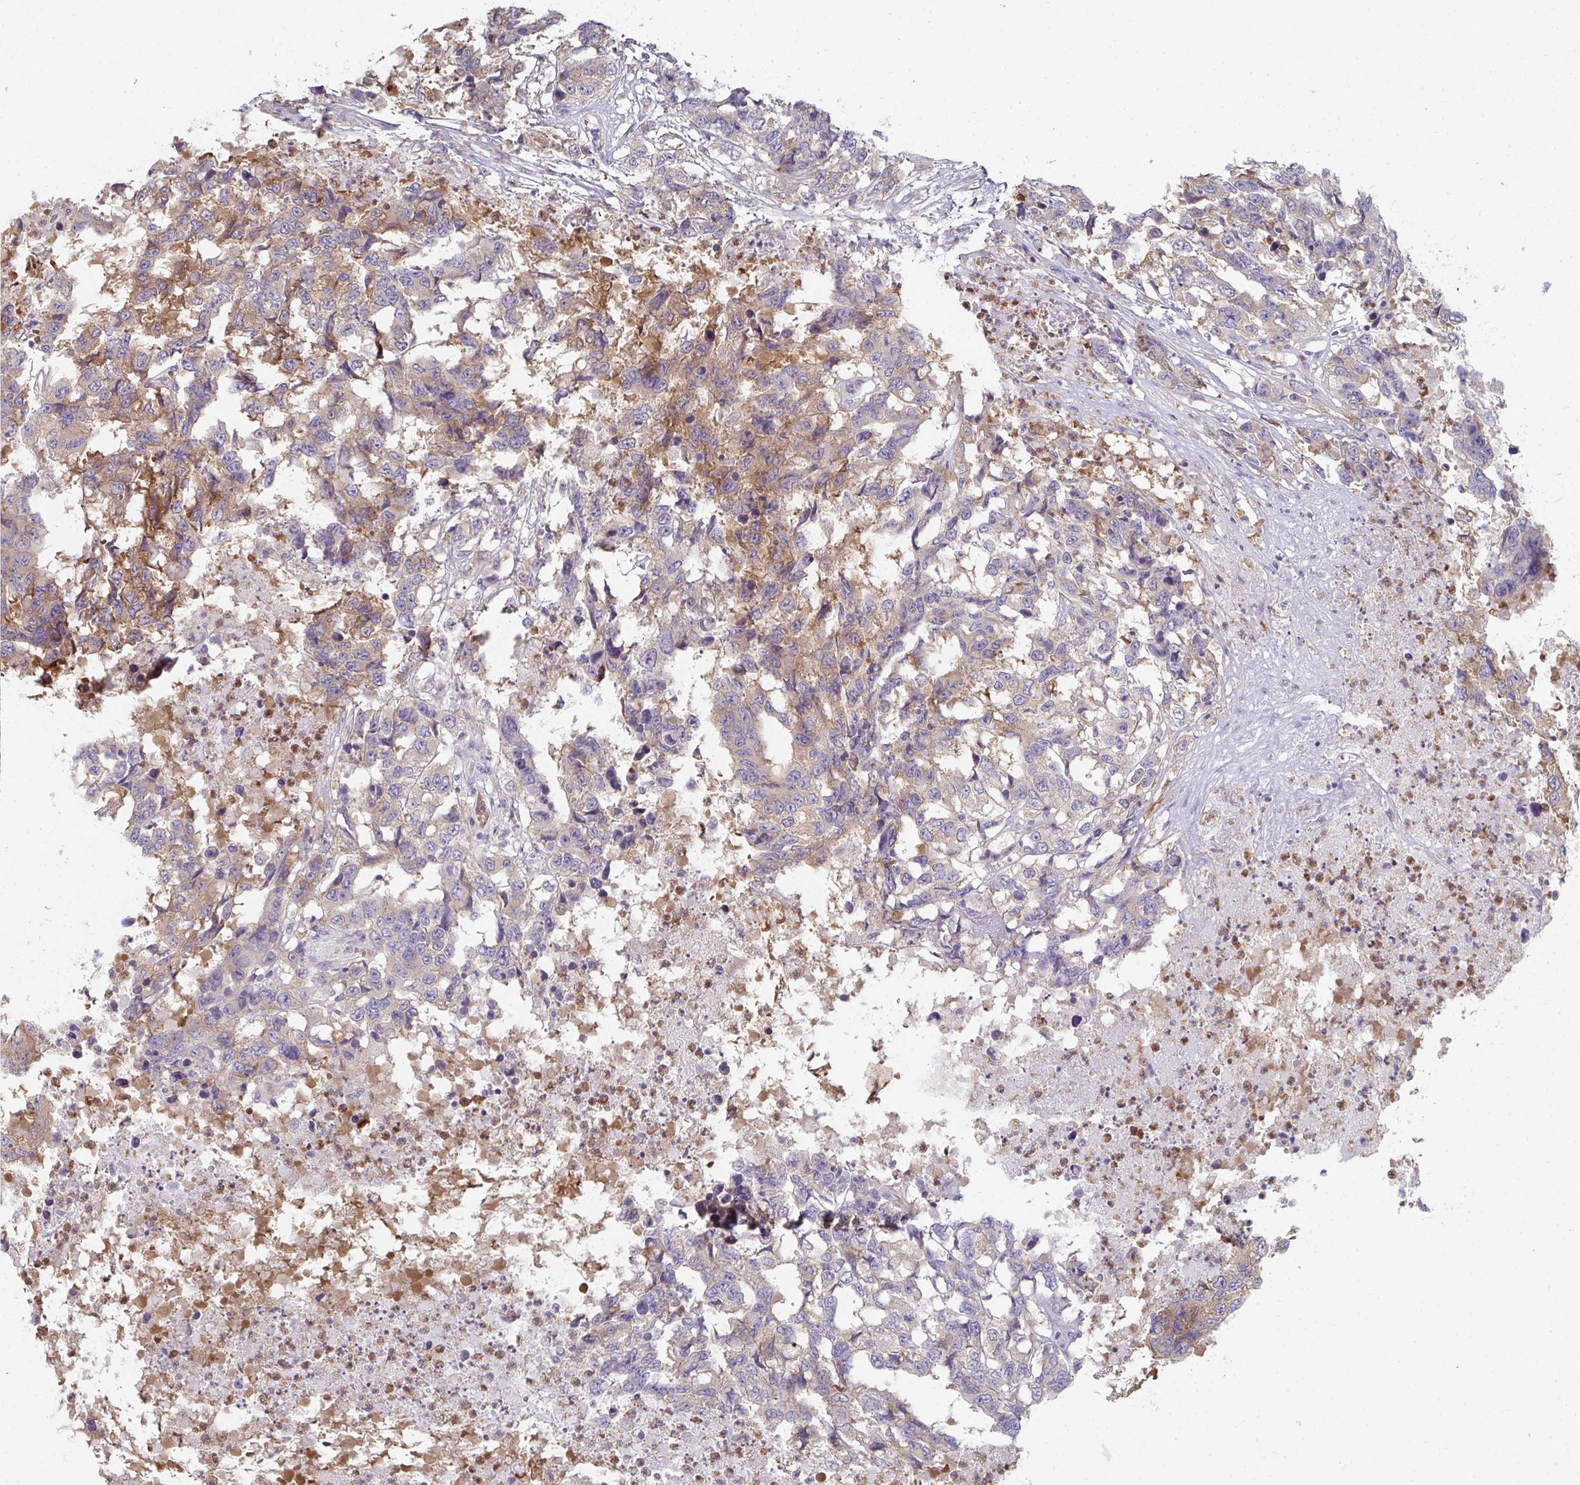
{"staining": {"intensity": "weak", "quantity": "25%-75%", "location": "cytoplasmic/membranous"}, "tissue": "testis cancer", "cell_type": "Tumor cells", "image_type": "cancer", "snomed": [{"axis": "morphology", "description": "Carcinoma, Embryonal, NOS"}, {"axis": "topography", "description": "Testis"}], "caption": "An immunohistochemistry (IHC) micrograph of neoplastic tissue is shown. Protein staining in brown labels weak cytoplasmic/membranous positivity in testis embryonal carcinoma within tumor cells. Immunohistochemistry (ihc) stains the protein of interest in brown and the nuclei are stained blue.", "gene": "RIOK1", "patient": {"sex": "male", "age": 83}}